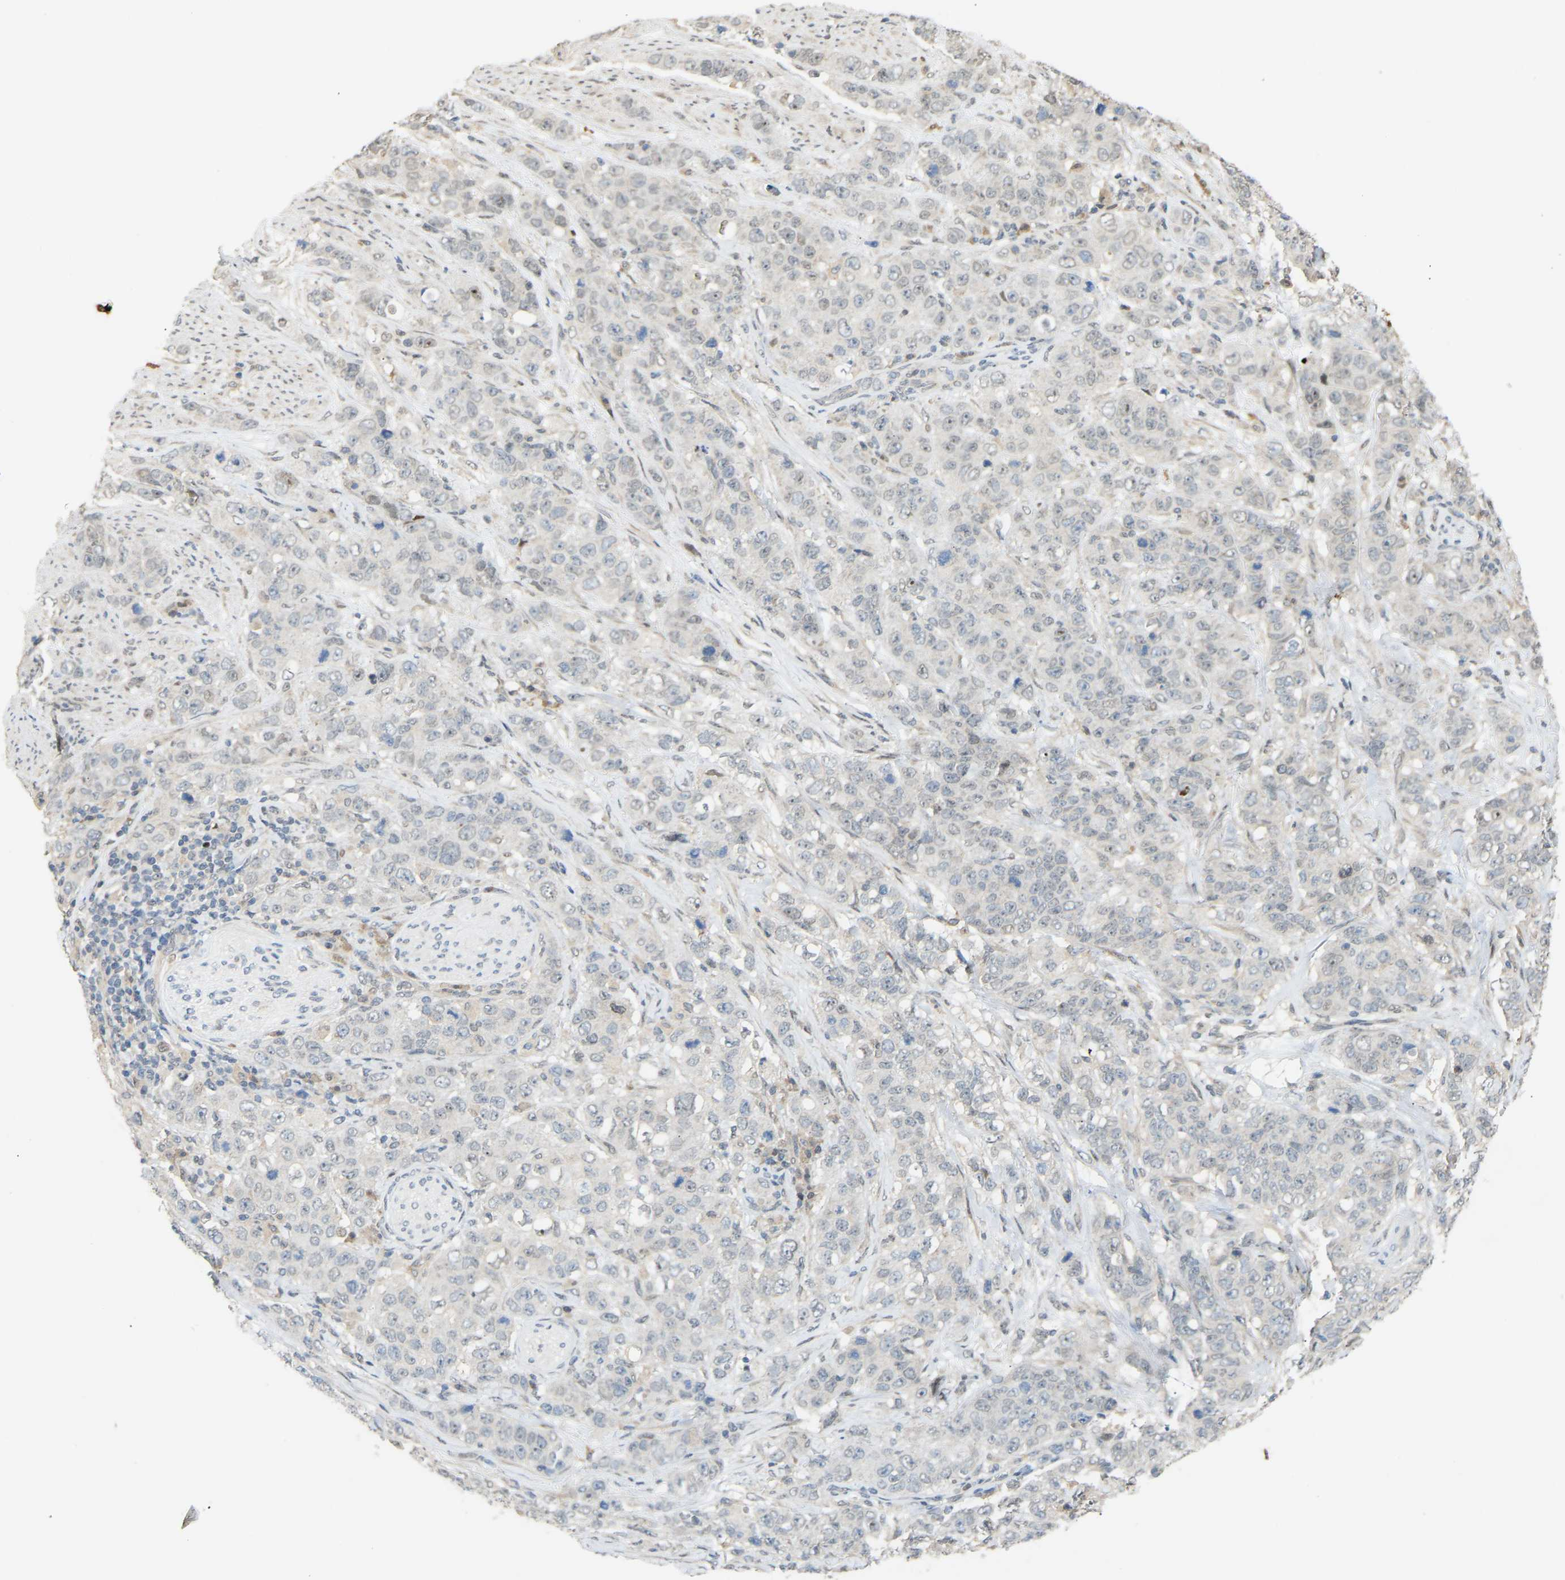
{"staining": {"intensity": "negative", "quantity": "none", "location": "none"}, "tissue": "stomach cancer", "cell_type": "Tumor cells", "image_type": "cancer", "snomed": [{"axis": "morphology", "description": "Adenocarcinoma, NOS"}, {"axis": "topography", "description": "Stomach"}], "caption": "Tumor cells show no significant positivity in stomach cancer (adenocarcinoma).", "gene": "PTPN4", "patient": {"sex": "male", "age": 48}}